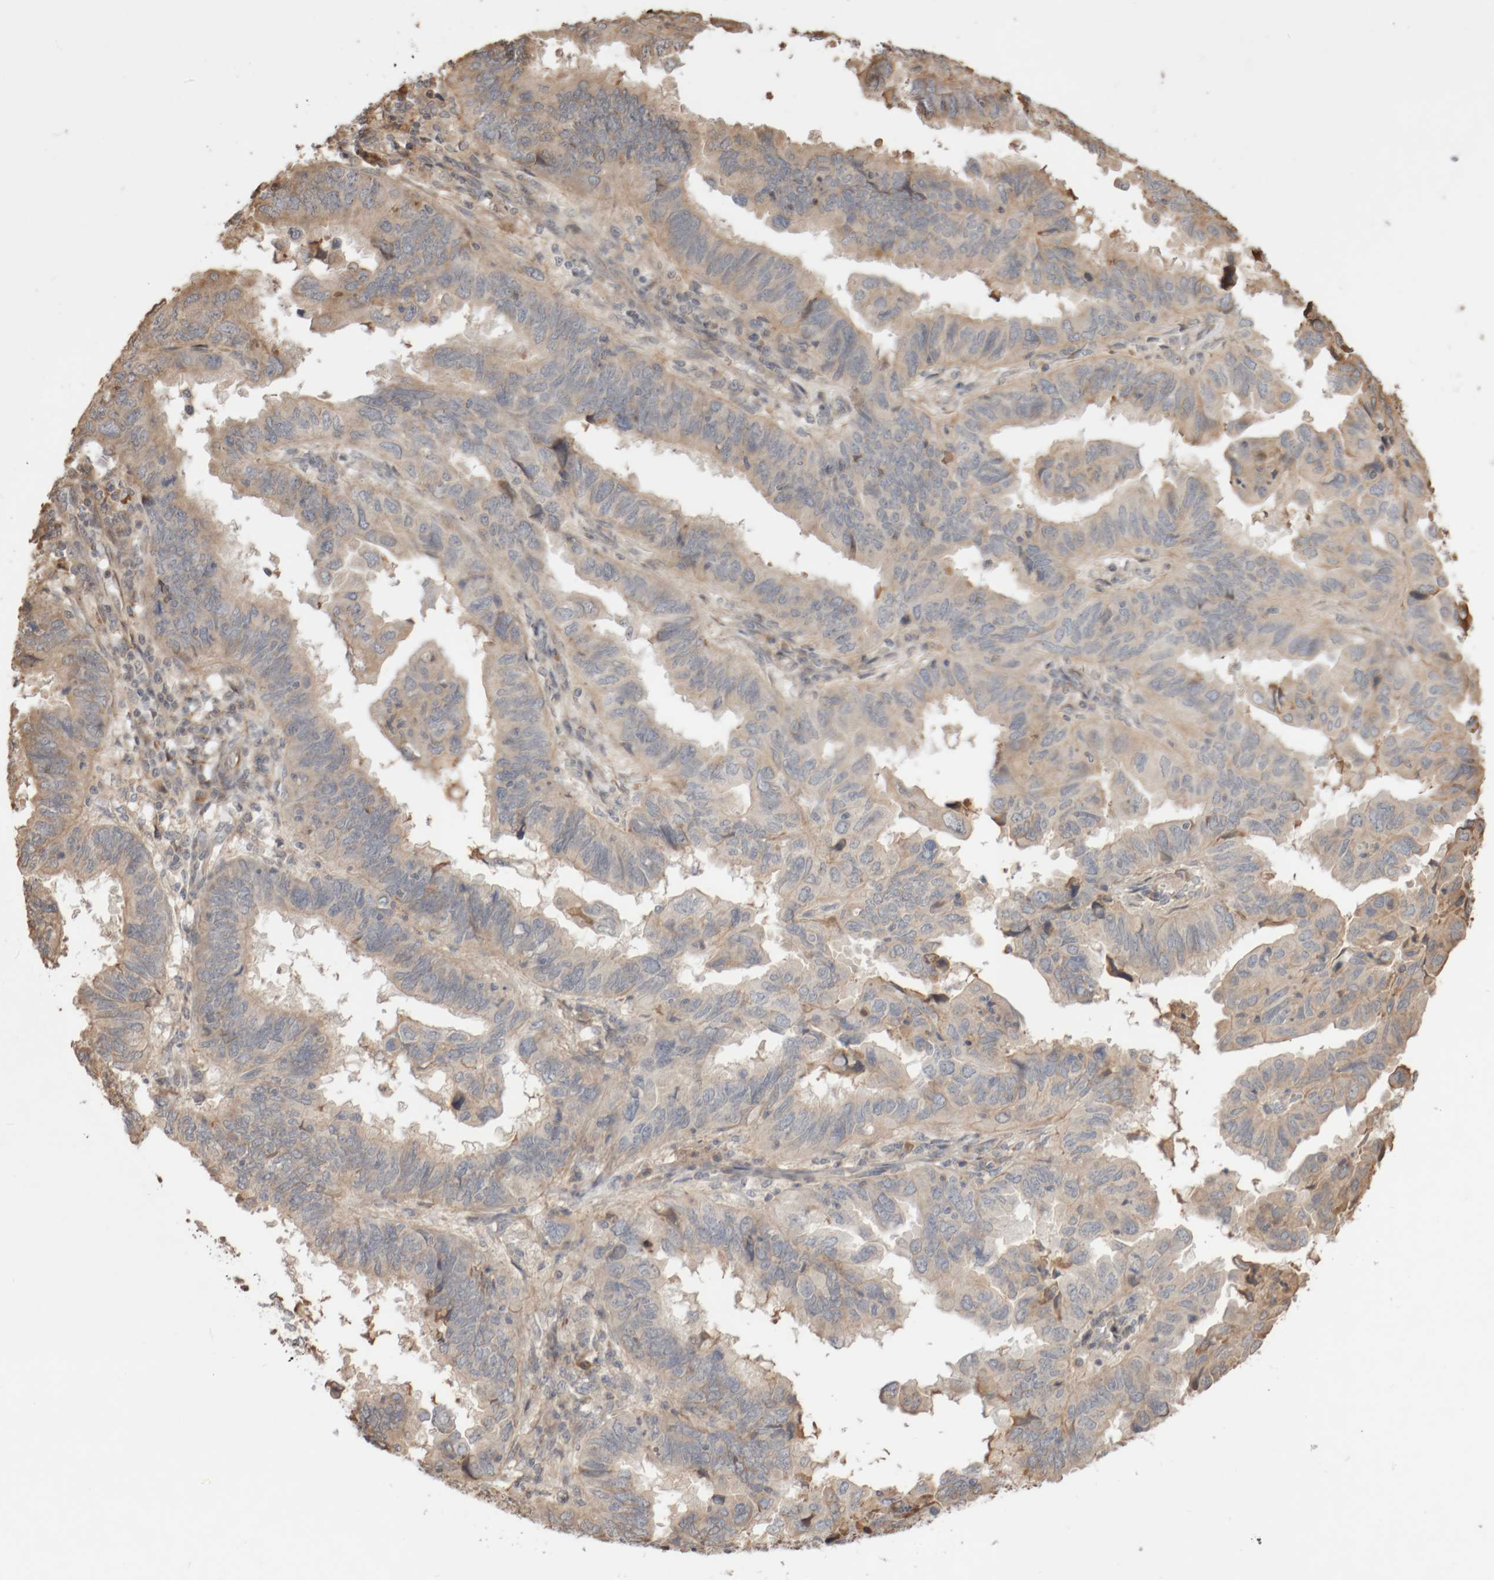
{"staining": {"intensity": "weak", "quantity": "<25%", "location": "cytoplasmic/membranous"}, "tissue": "endometrial cancer", "cell_type": "Tumor cells", "image_type": "cancer", "snomed": [{"axis": "morphology", "description": "Adenocarcinoma, NOS"}, {"axis": "topography", "description": "Uterus"}], "caption": "The photomicrograph reveals no staining of tumor cells in endometrial cancer.", "gene": "DPH7", "patient": {"sex": "female", "age": 77}}